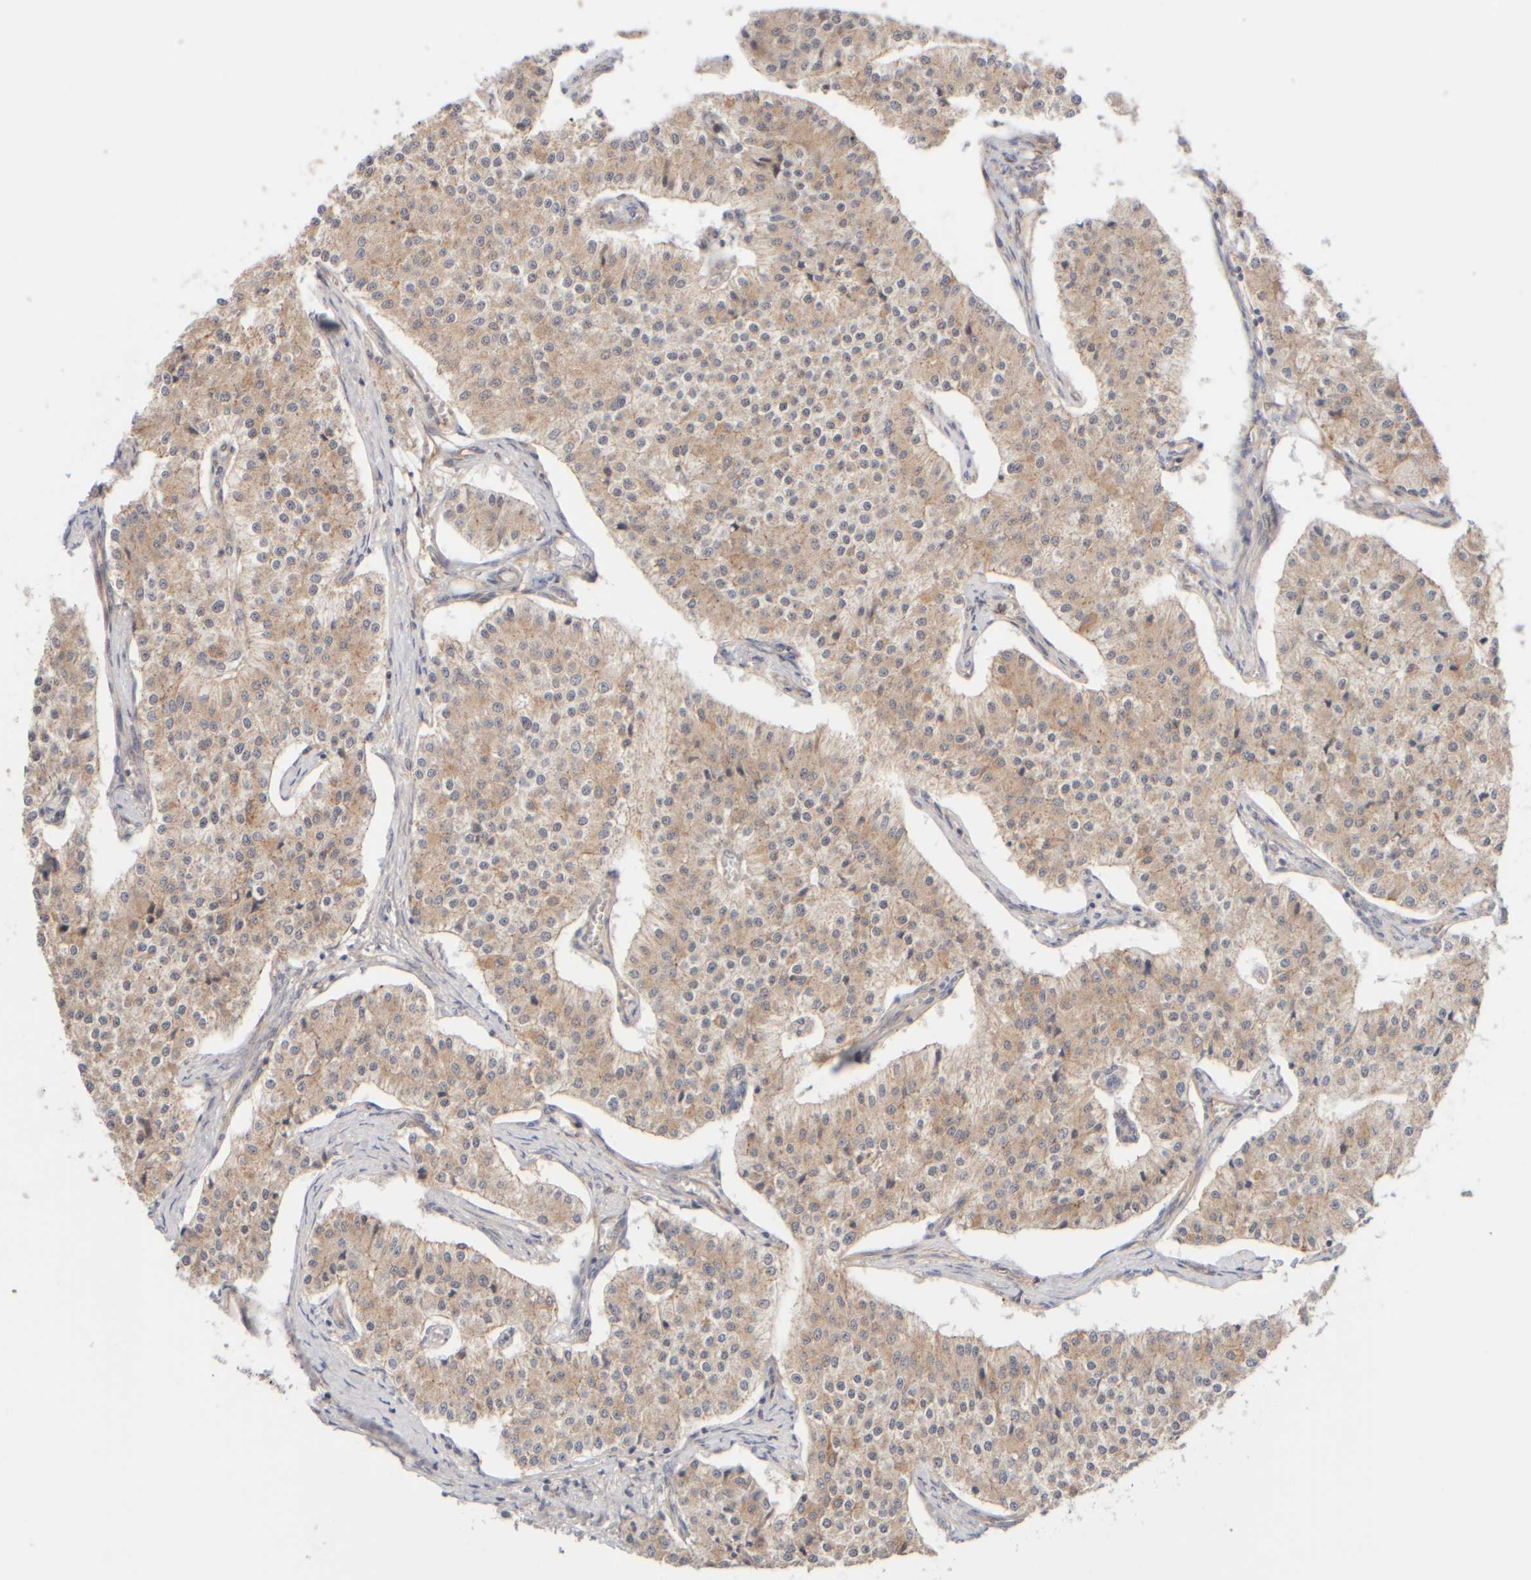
{"staining": {"intensity": "weak", "quantity": ">75%", "location": "cytoplasmic/membranous"}, "tissue": "carcinoid", "cell_type": "Tumor cells", "image_type": "cancer", "snomed": [{"axis": "morphology", "description": "Carcinoid, malignant, NOS"}, {"axis": "topography", "description": "Colon"}], "caption": "Brown immunohistochemical staining in carcinoid (malignant) displays weak cytoplasmic/membranous positivity in about >75% of tumor cells.", "gene": "RABEP1", "patient": {"sex": "female", "age": 52}}